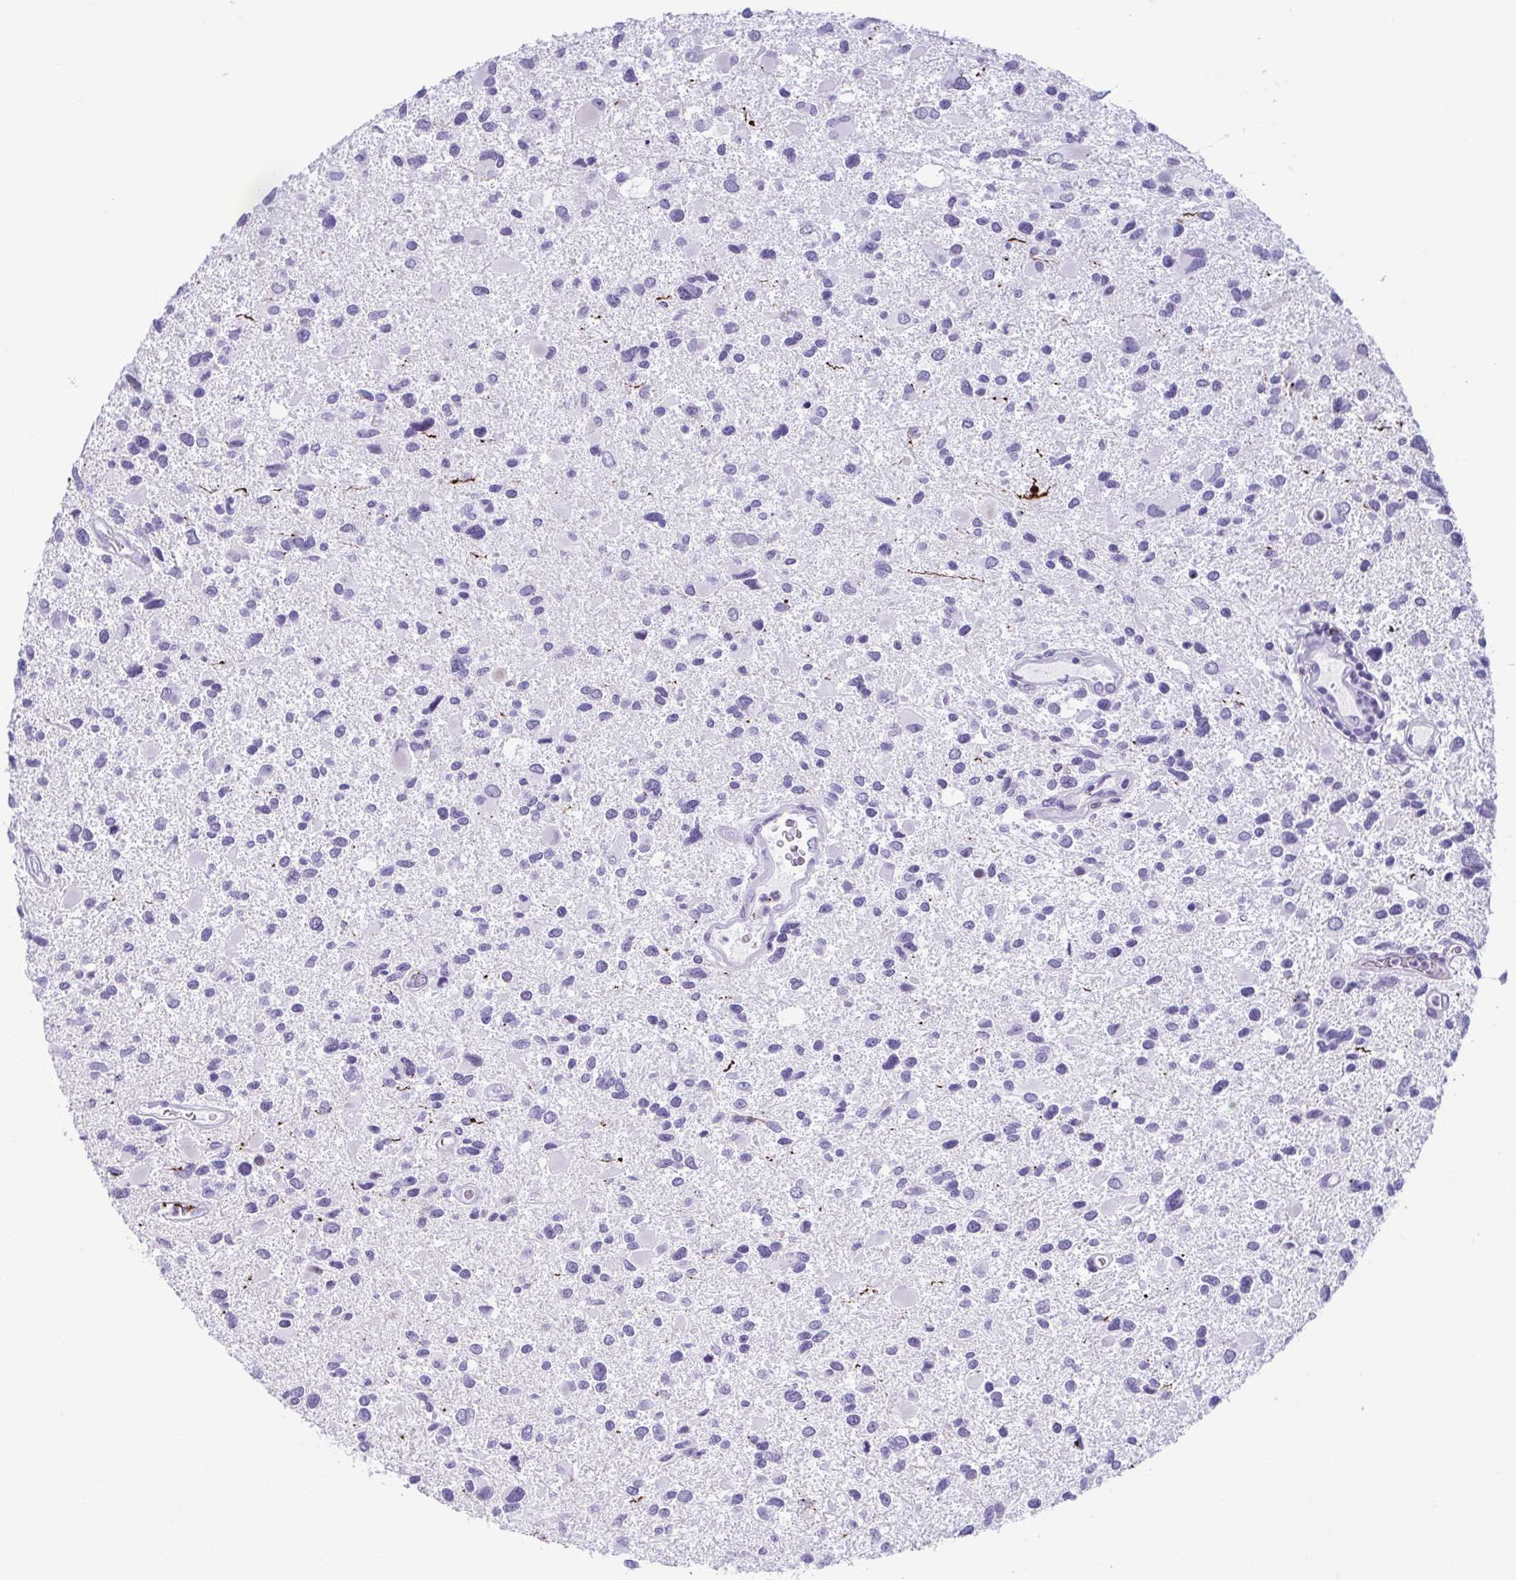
{"staining": {"intensity": "negative", "quantity": "none", "location": "none"}, "tissue": "glioma", "cell_type": "Tumor cells", "image_type": "cancer", "snomed": [{"axis": "morphology", "description": "Glioma, malignant, Low grade"}, {"axis": "topography", "description": "Brain"}], "caption": "Immunohistochemistry (IHC) photomicrograph of human malignant low-grade glioma stained for a protein (brown), which demonstrates no expression in tumor cells.", "gene": "TCEAL3", "patient": {"sex": "female", "age": 32}}